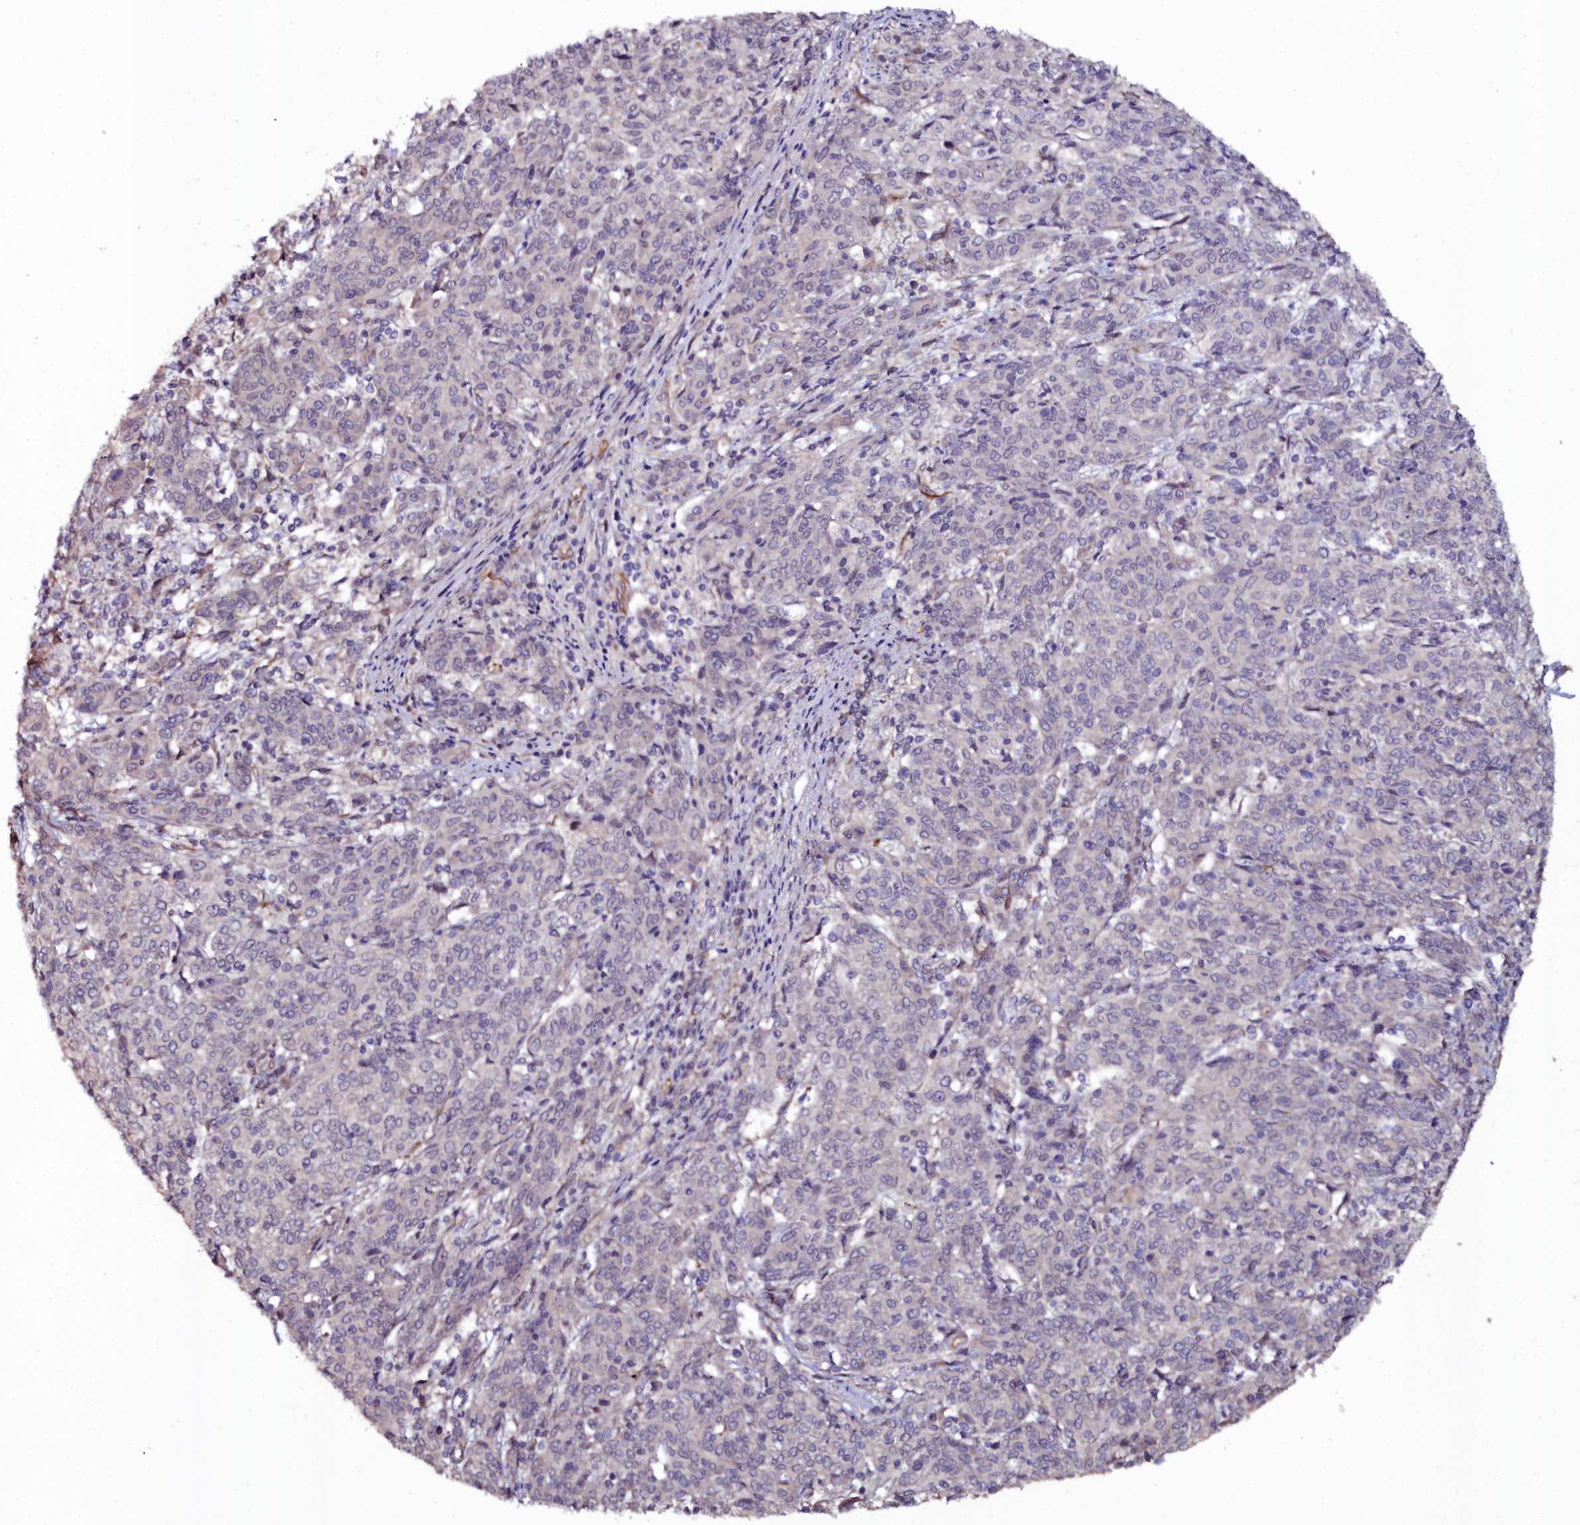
{"staining": {"intensity": "negative", "quantity": "none", "location": "none"}, "tissue": "cervical cancer", "cell_type": "Tumor cells", "image_type": "cancer", "snomed": [{"axis": "morphology", "description": "Squamous cell carcinoma, NOS"}, {"axis": "topography", "description": "Cervix"}], "caption": "Cervical cancer stained for a protein using immunohistochemistry (IHC) displays no expression tumor cells.", "gene": "C4orf19", "patient": {"sex": "female", "age": 67}}